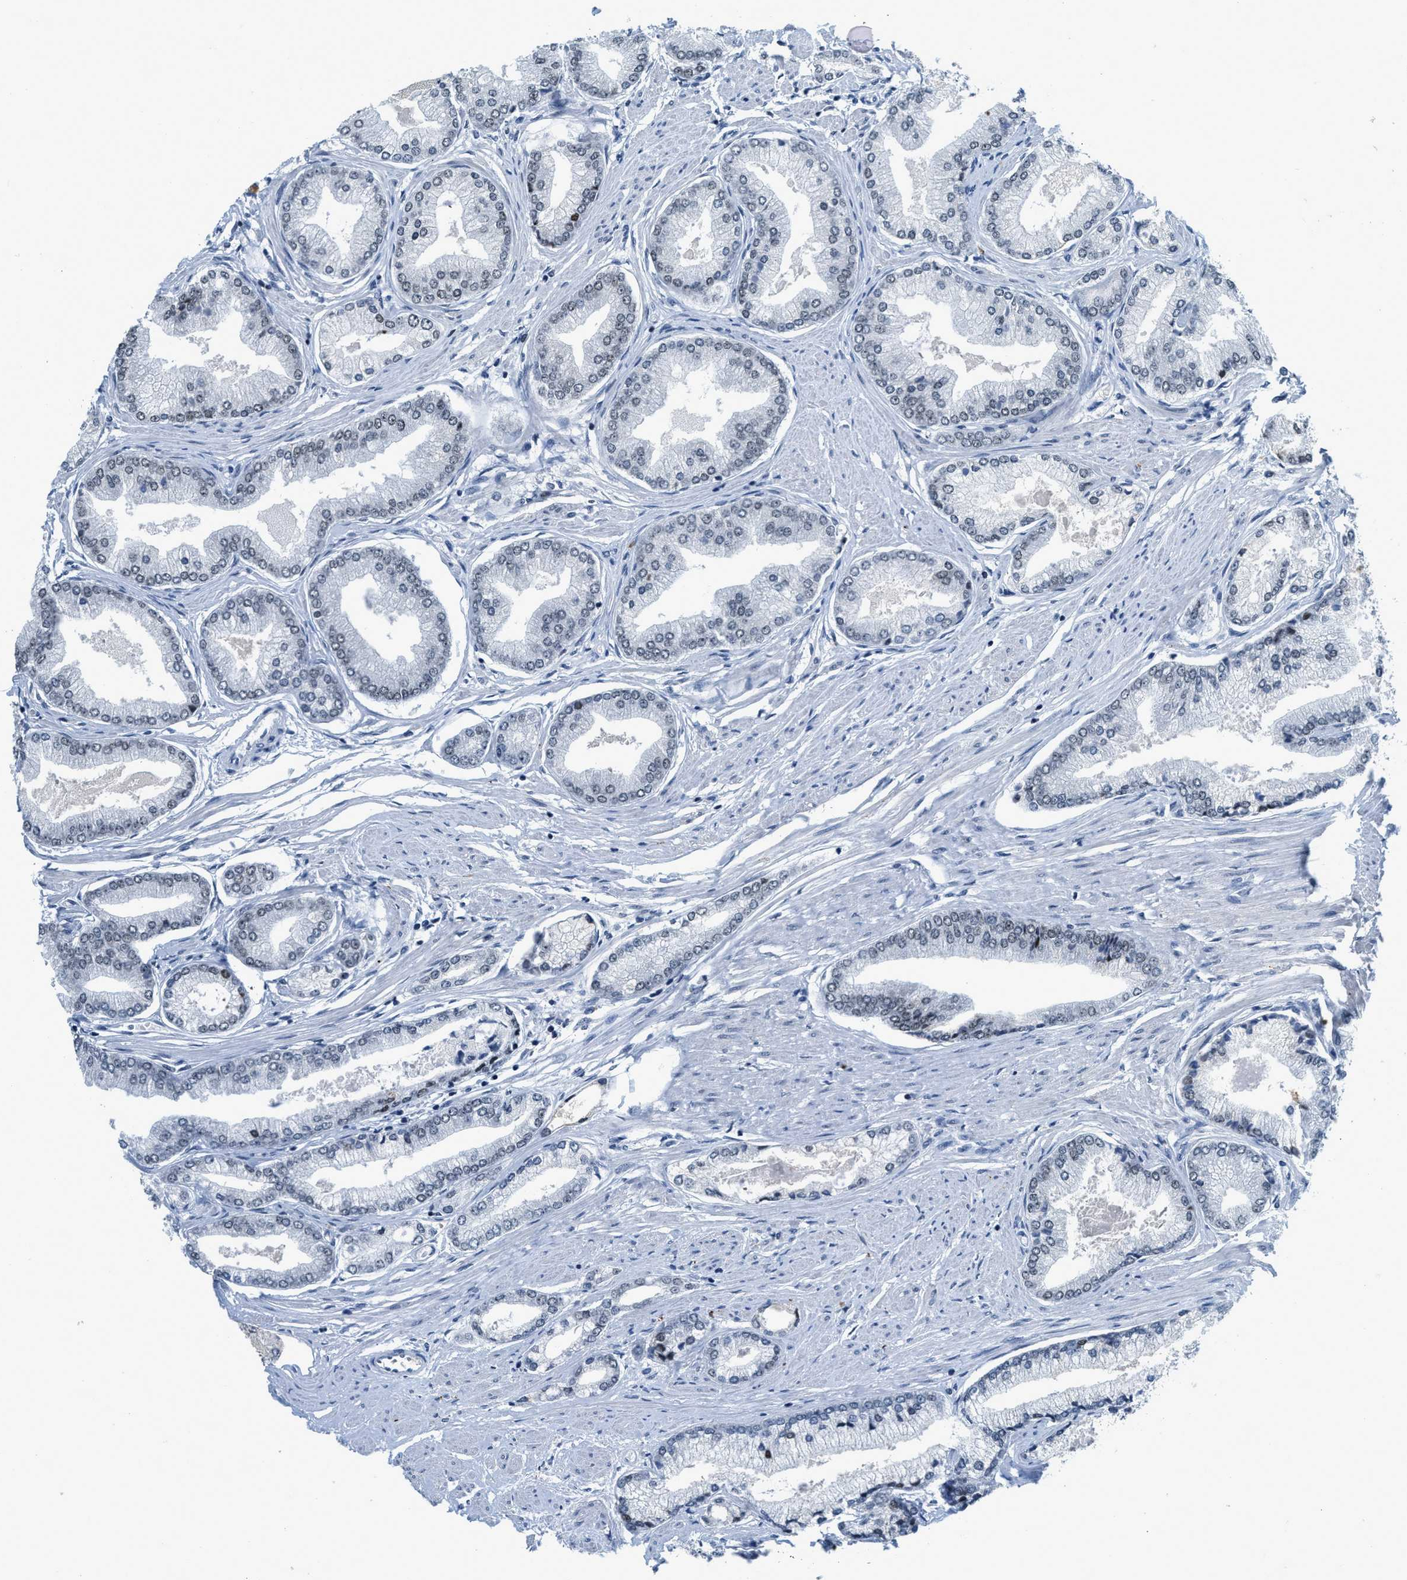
{"staining": {"intensity": "negative", "quantity": "none", "location": "none"}, "tissue": "prostate cancer", "cell_type": "Tumor cells", "image_type": "cancer", "snomed": [{"axis": "morphology", "description": "Adenocarcinoma, High grade"}, {"axis": "topography", "description": "Prostate"}], "caption": "An immunohistochemistry photomicrograph of prostate cancer is shown. There is no staining in tumor cells of prostate cancer. (DAB (3,3'-diaminobenzidine) immunohistochemistry with hematoxylin counter stain).", "gene": "URB1", "patient": {"sex": "male", "age": 61}}